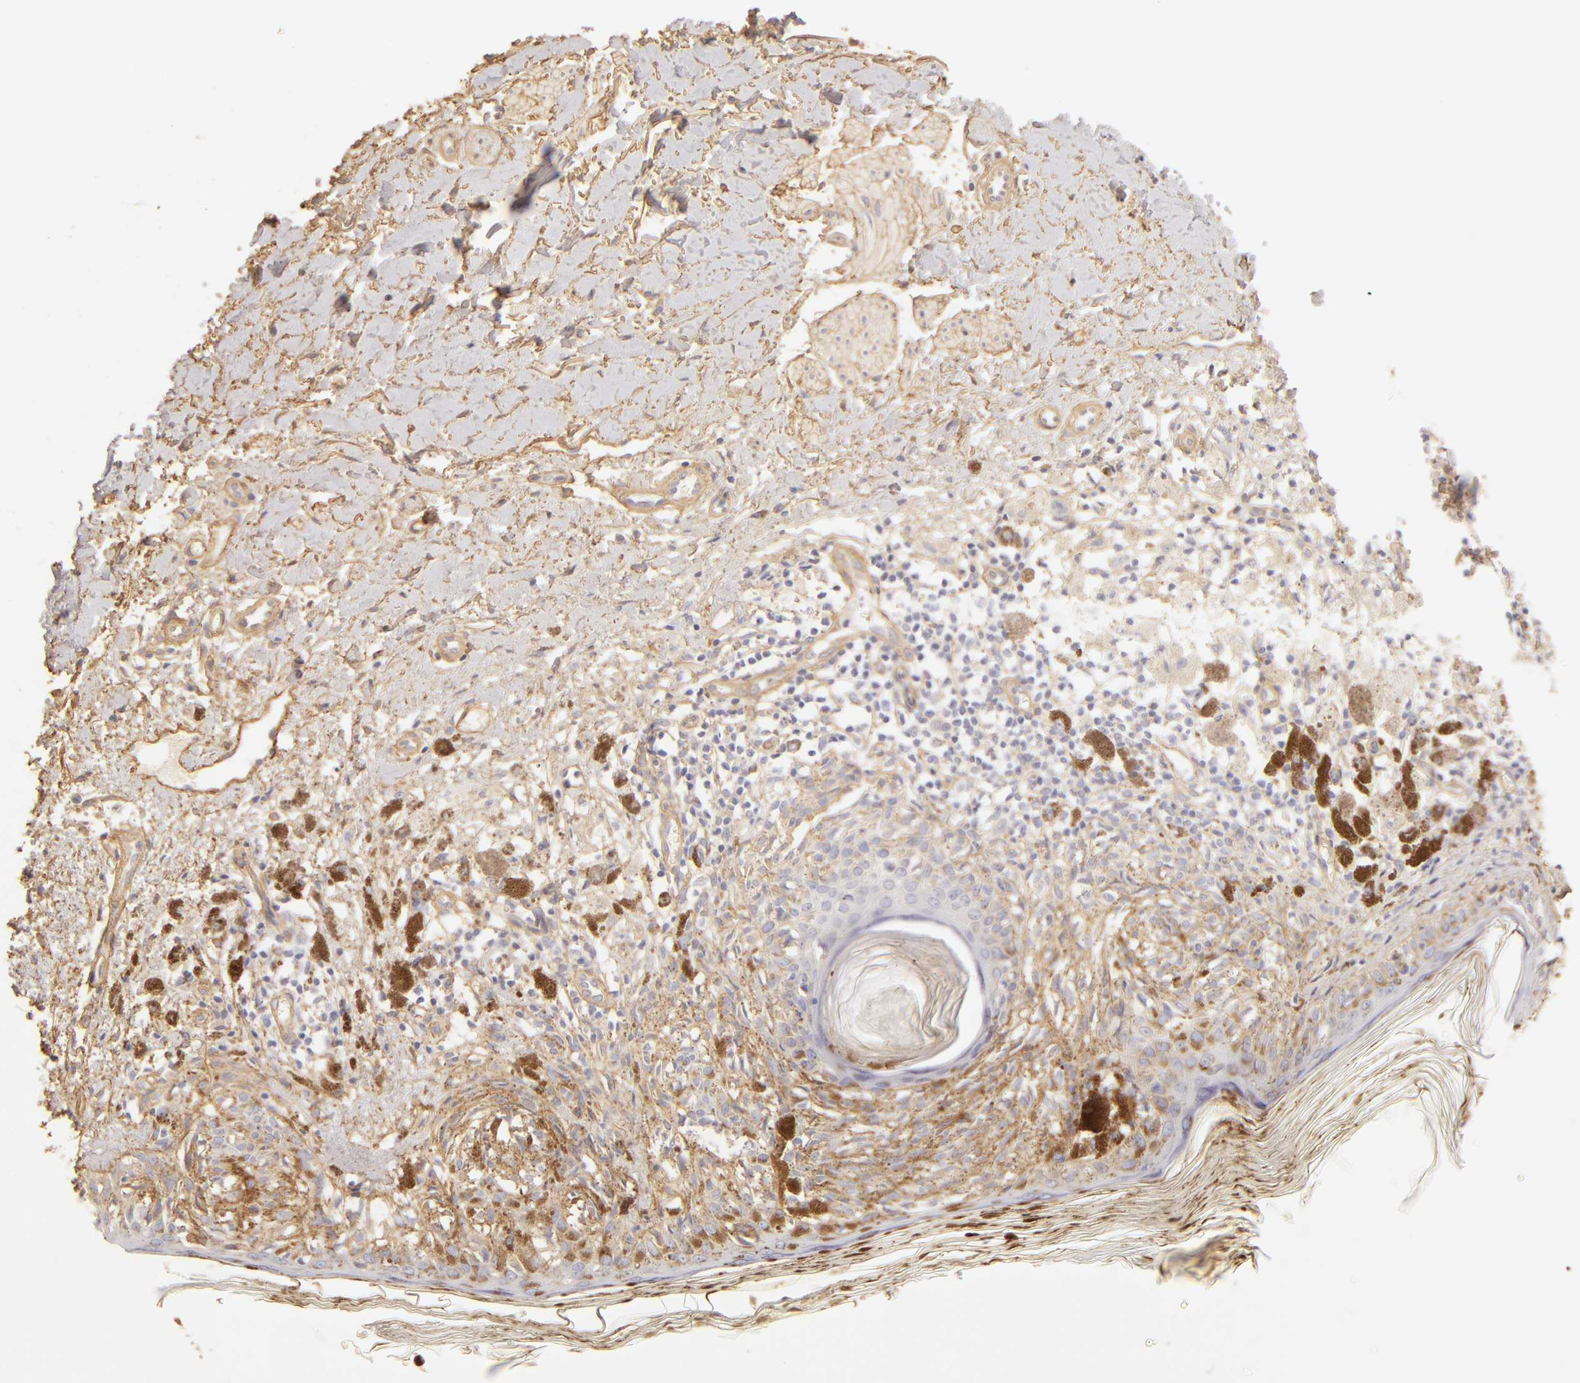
{"staining": {"intensity": "weak", "quantity": ">75%", "location": "cytoplasmic/membranous"}, "tissue": "melanoma", "cell_type": "Tumor cells", "image_type": "cancer", "snomed": [{"axis": "morphology", "description": "Malignant melanoma, NOS"}, {"axis": "topography", "description": "Skin"}], "caption": "Immunohistochemical staining of malignant melanoma demonstrates low levels of weak cytoplasmic/membranous protein expression in about >75% of tumor cells.", "gene": "COL4A1", "patient": {"sex": "male", "age": 88}}